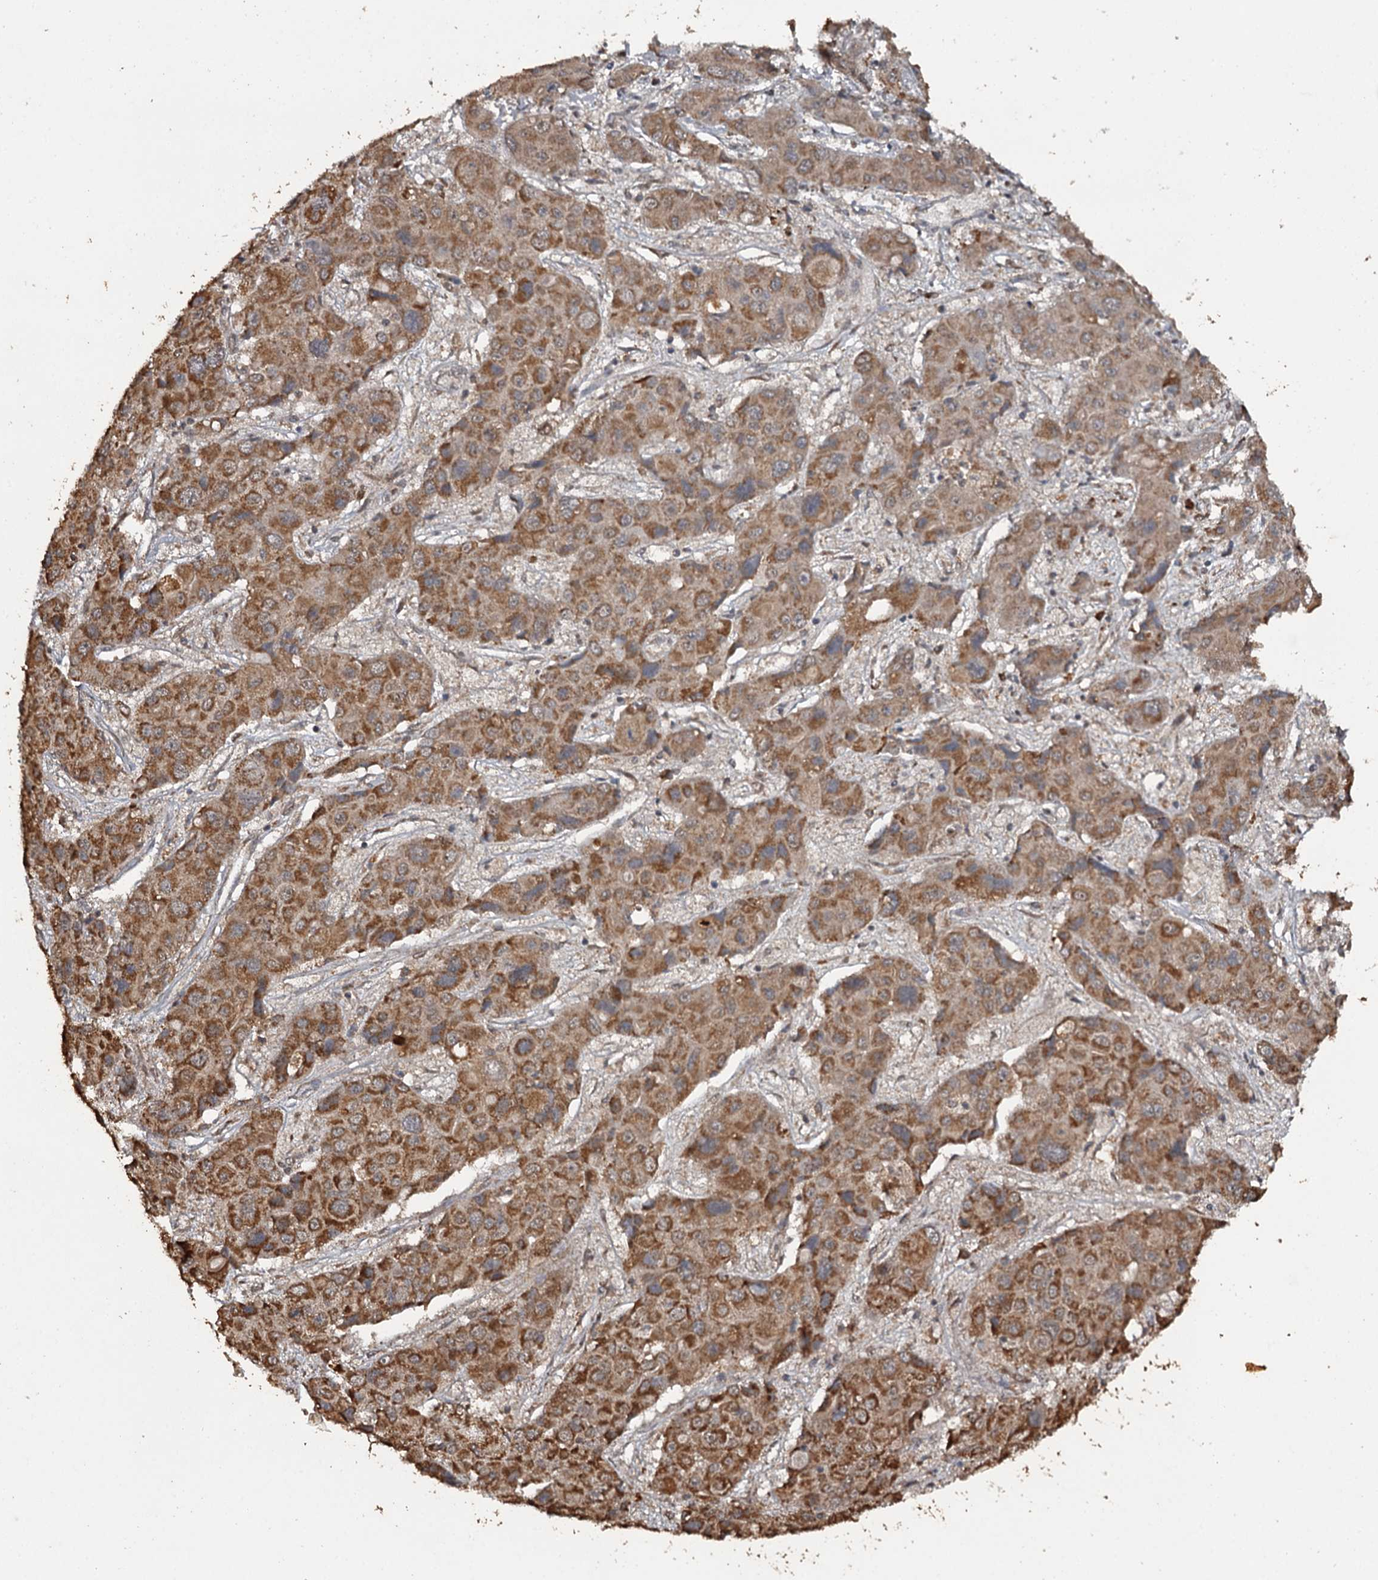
{"staining": {"intensity": "strong", "quantity": ">75%", "location": "cytoplasmic/membranous"}, "tissue": "liver cancer", "cell_type": "Tumor cells", "image_type": "cancer", "snomed": [{"axis": "morphology", "description": "Cholangiocarcinoma"}, {"axis": "topography", "description": "Liver"}], "caption": "This image demonstrates liver cancer stained with immunohistochemistry to label a protein in brown. The cytoplasmic/membranous of tumor cells show strong positivity for the protein. Nuclei are counter-stained blue.", "gene": "WIPI1", "patient": {"sex": "male", "age": 67}}